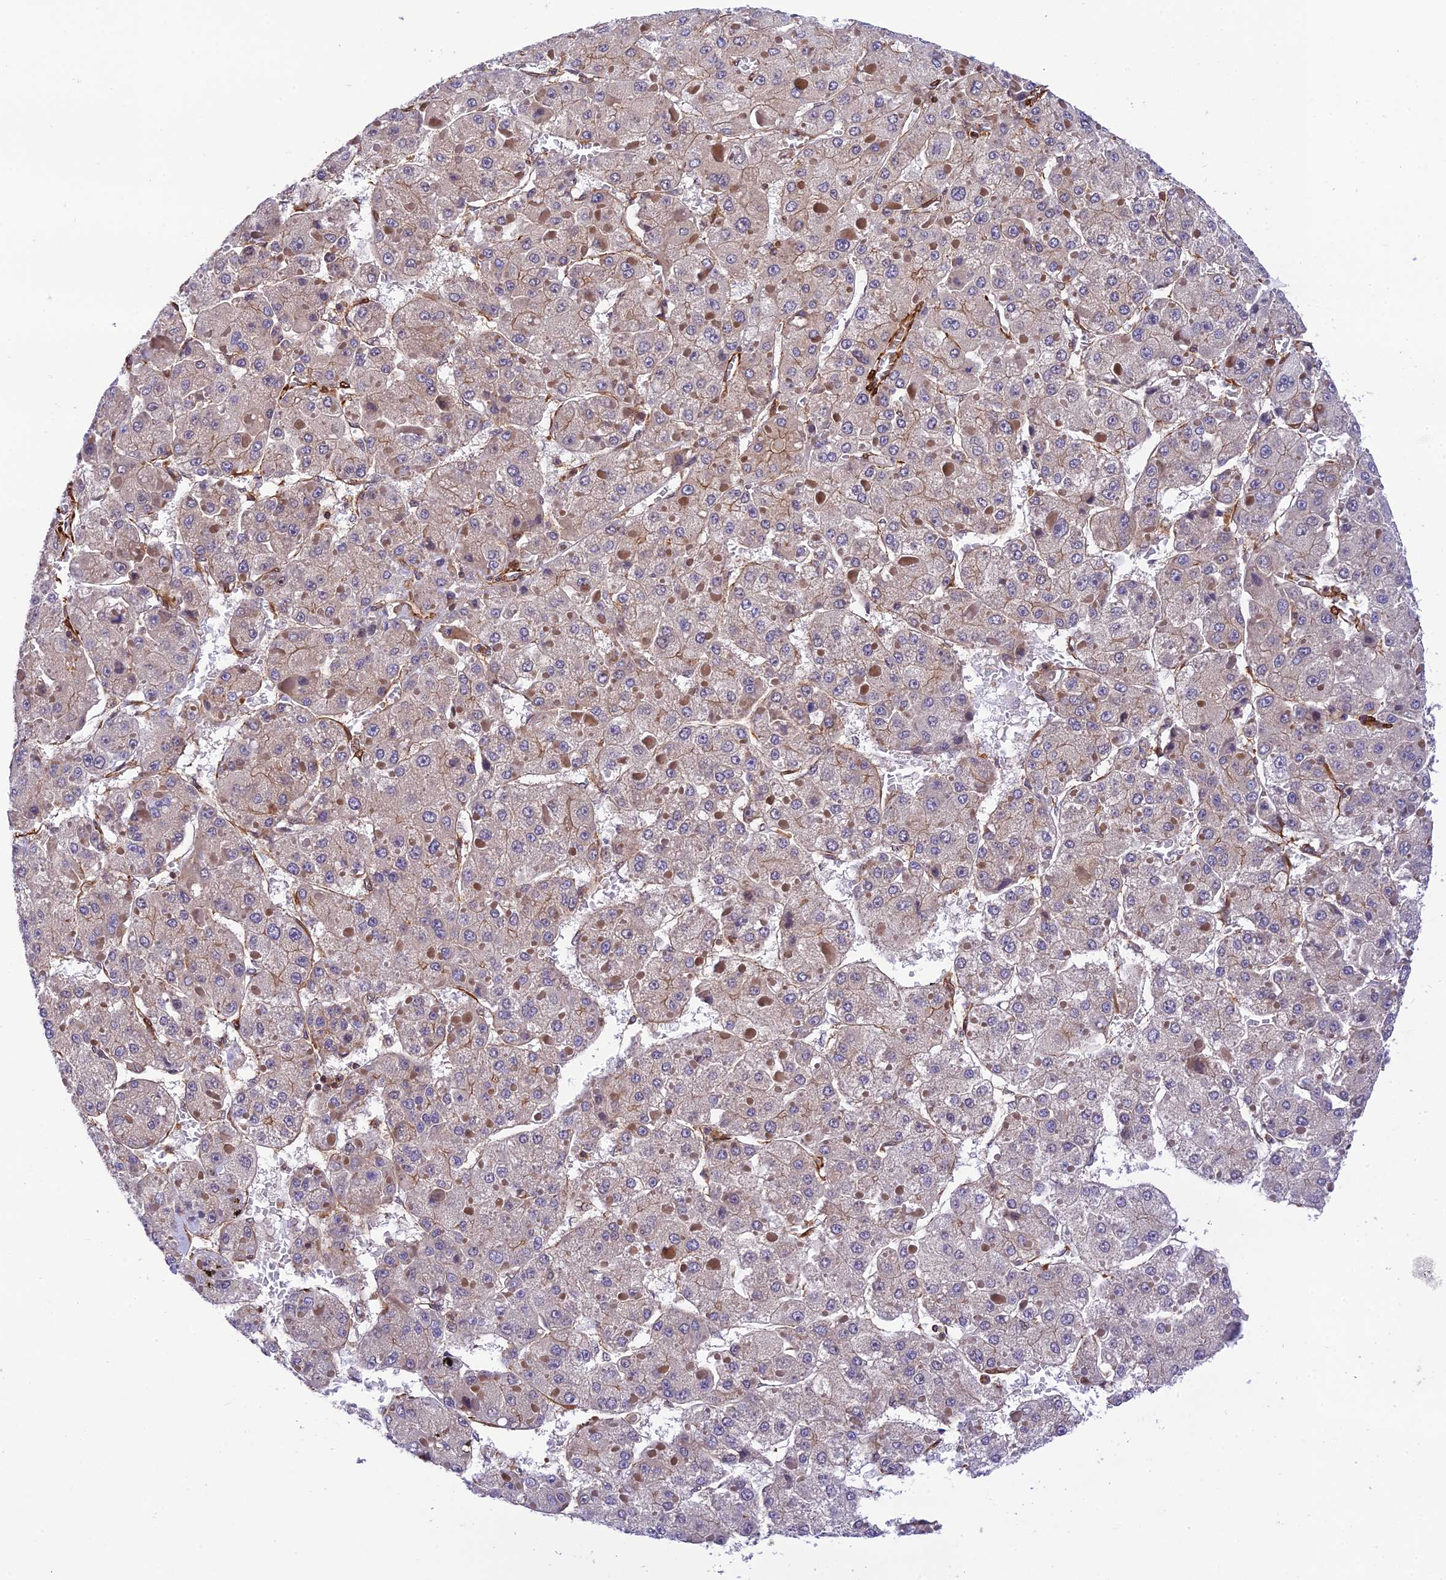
{"staining": {"intensity": "negative", "quantity": "none", "location": "none"}, "tissue": "liver cancer", "cell_type": "Tumor cells", "image_type": "cancer", "snomed": [{"axis": "morphology", "description": "Carcinoma, Hepatocellular, NOS"}, {"axis": "topography", "description": "Liver"}], "caption": "This is an IHC histopathology image of human liver hepatocellular carcinoma. There is no positivity in tumor cells.", "gene": "EVI5L", "patient": {"sex": "female", "age": 73}}